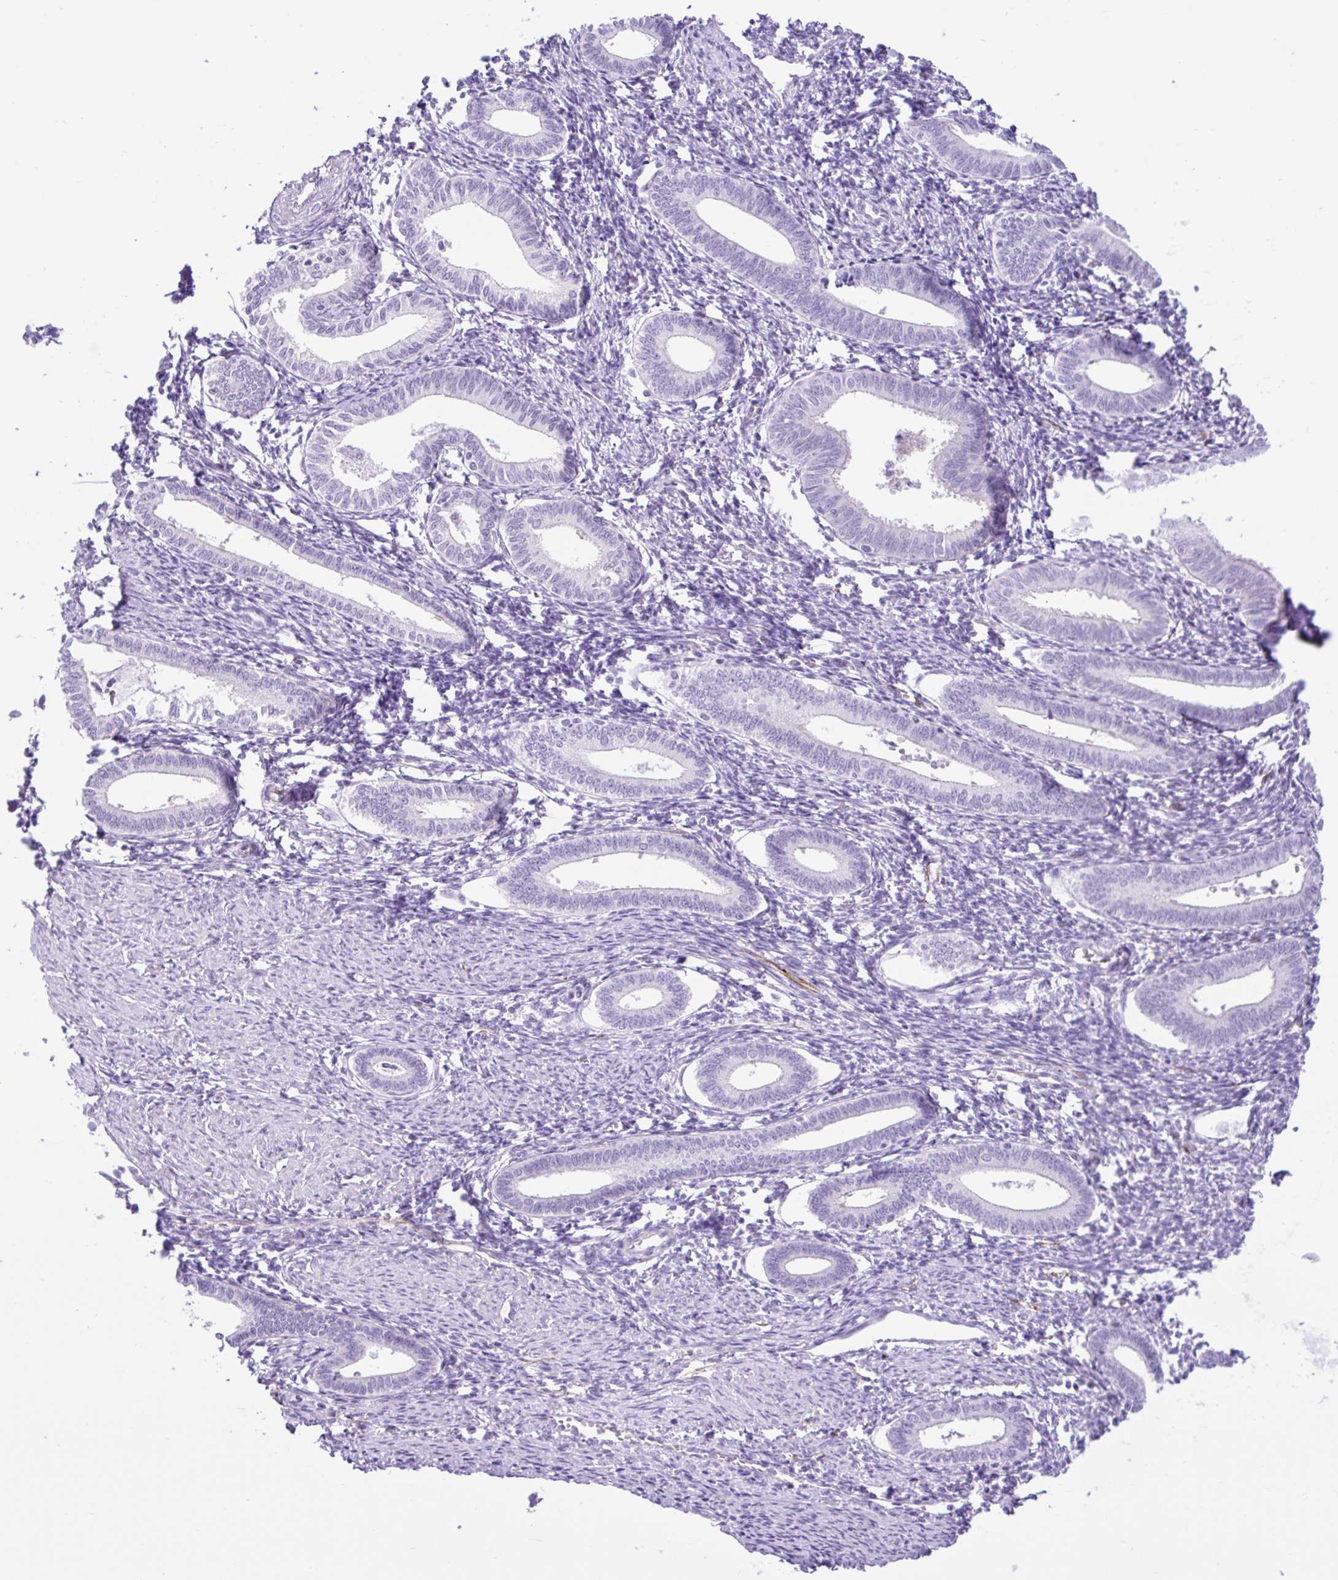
{"staining": {"intensity": "negative", "quantity": "none", "location": "none"}, "tissue": "endometrium", "cell_type": "Cells in endometrial stroma", "image_type": "normal", "snomed": [{"axis": "morphology", "description": "Normal tissue, NOS"}, {"axis": "topography", "description": "Endometrium"}], "caption": "DAB (3,3'-diaminobenzidine) immunohistochemical staining of unremarkable endometrium demonstrates no significant positivity in cells in endometrial stroma. (Brightfield microscopy of DAB immunohistochemistry at high magnification).", "gene": "ZNF101", "patient": {"sex": "female", "age": 41}}